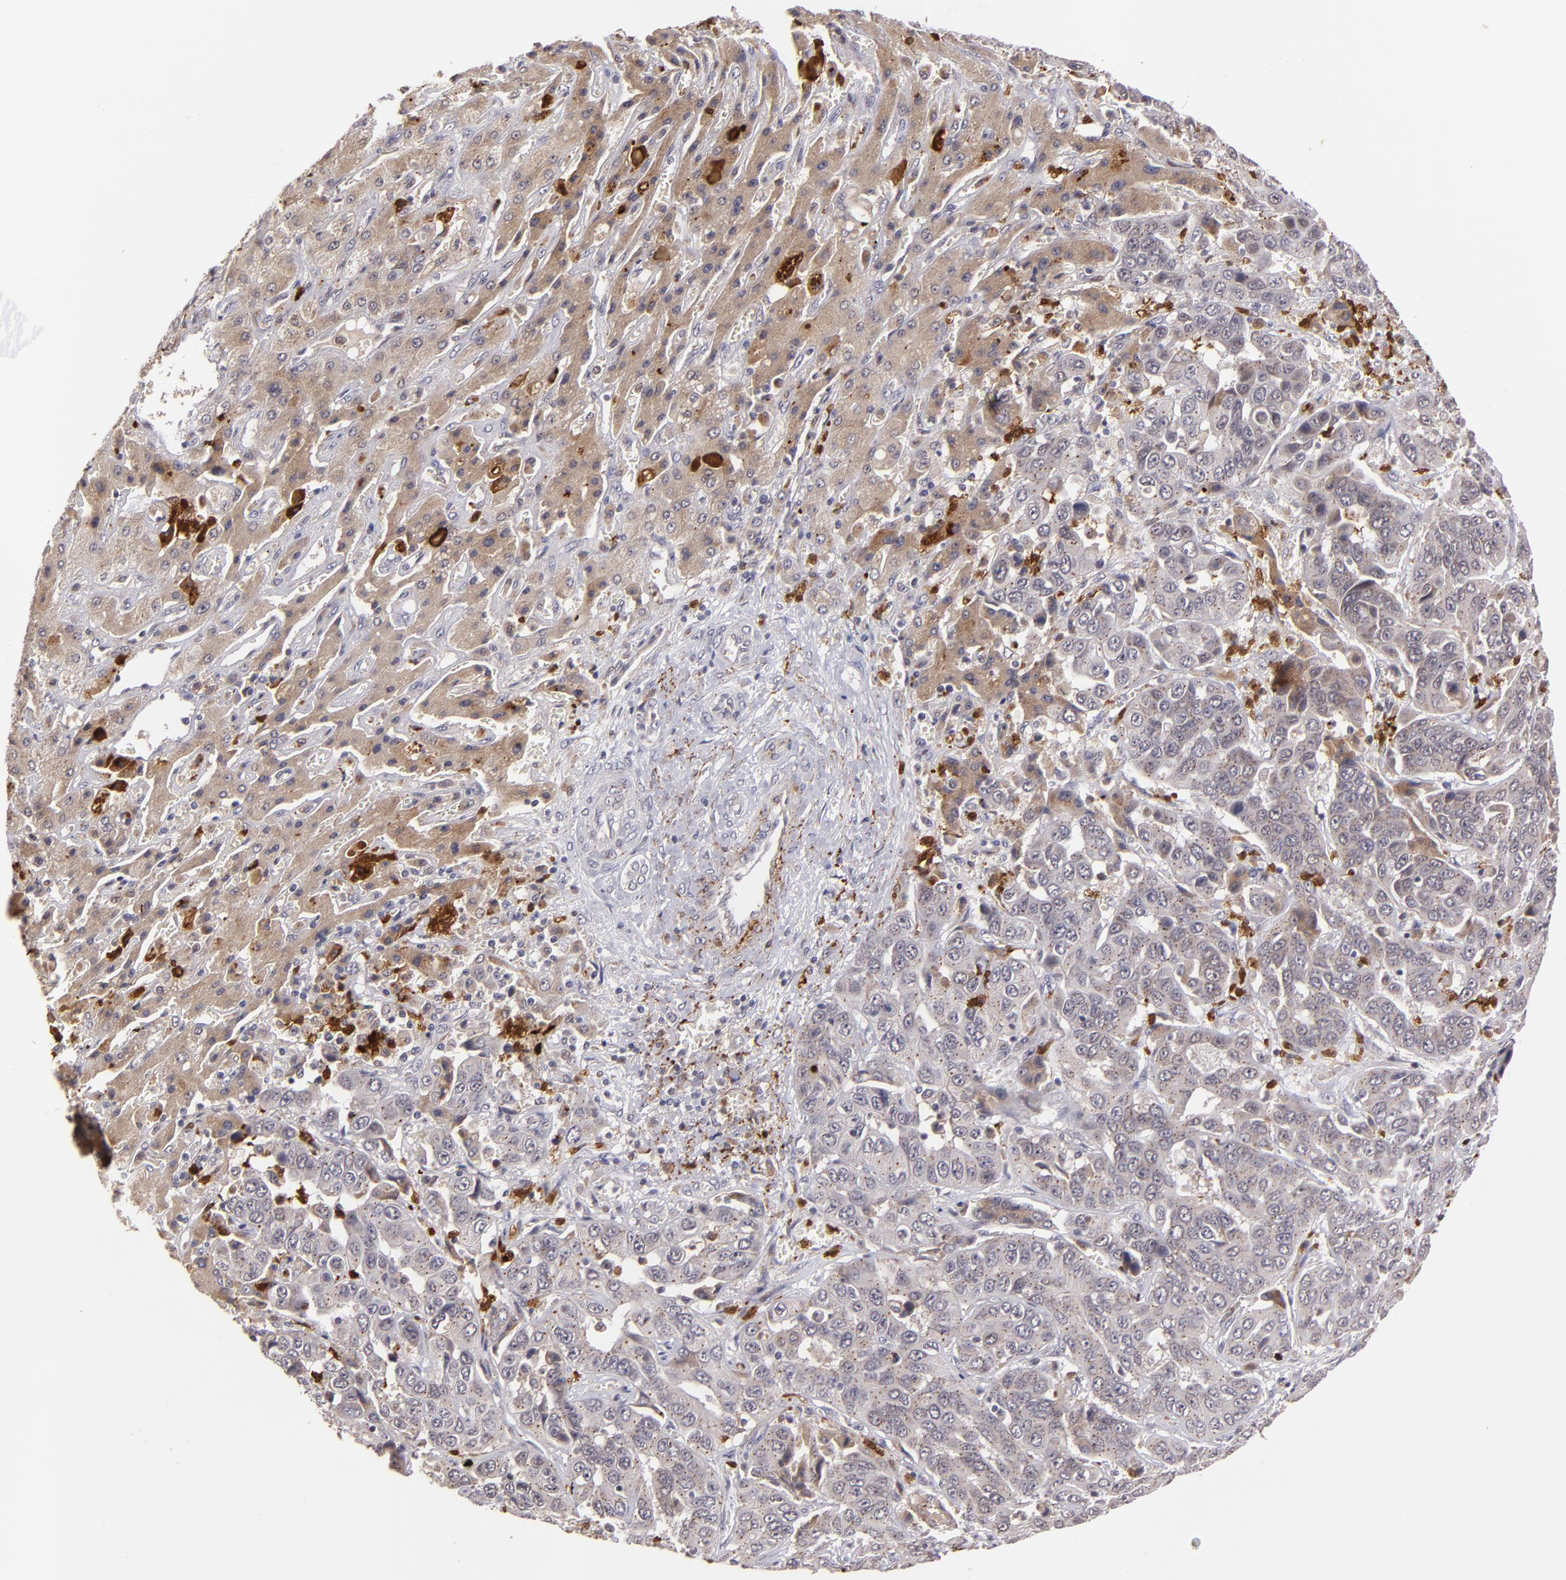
{"staining": {"intensity": "weak", "quantity": "25%-75%", "location": "cytoplasmic/membranous"}, "tissue": "liver cancer", "cell_type": "Tumor cells", "image_type": "cancer", "snomed": [{"axis": "morphology", "description": "Cholangiocarcinoma"}, {"axis": "topography", "description": "Liver"}], "caption": "DAB (3,3'-diaminobenzidine) immunohistochemical staining of liver cancer (cholangiocarcinoma) reveals weak cytoplasmic/membranous protein positivity in approximately 25%-75% of tumor cells. The staining was performed using DAB (3,3'-diaminobenzidine) to visualize the protein expression in brown, while the nuclei were stained in blue with hematoxylin (Magnification: 20x).", "gene": "RXRG", "patient": {"sex": "female", "age": 52}}